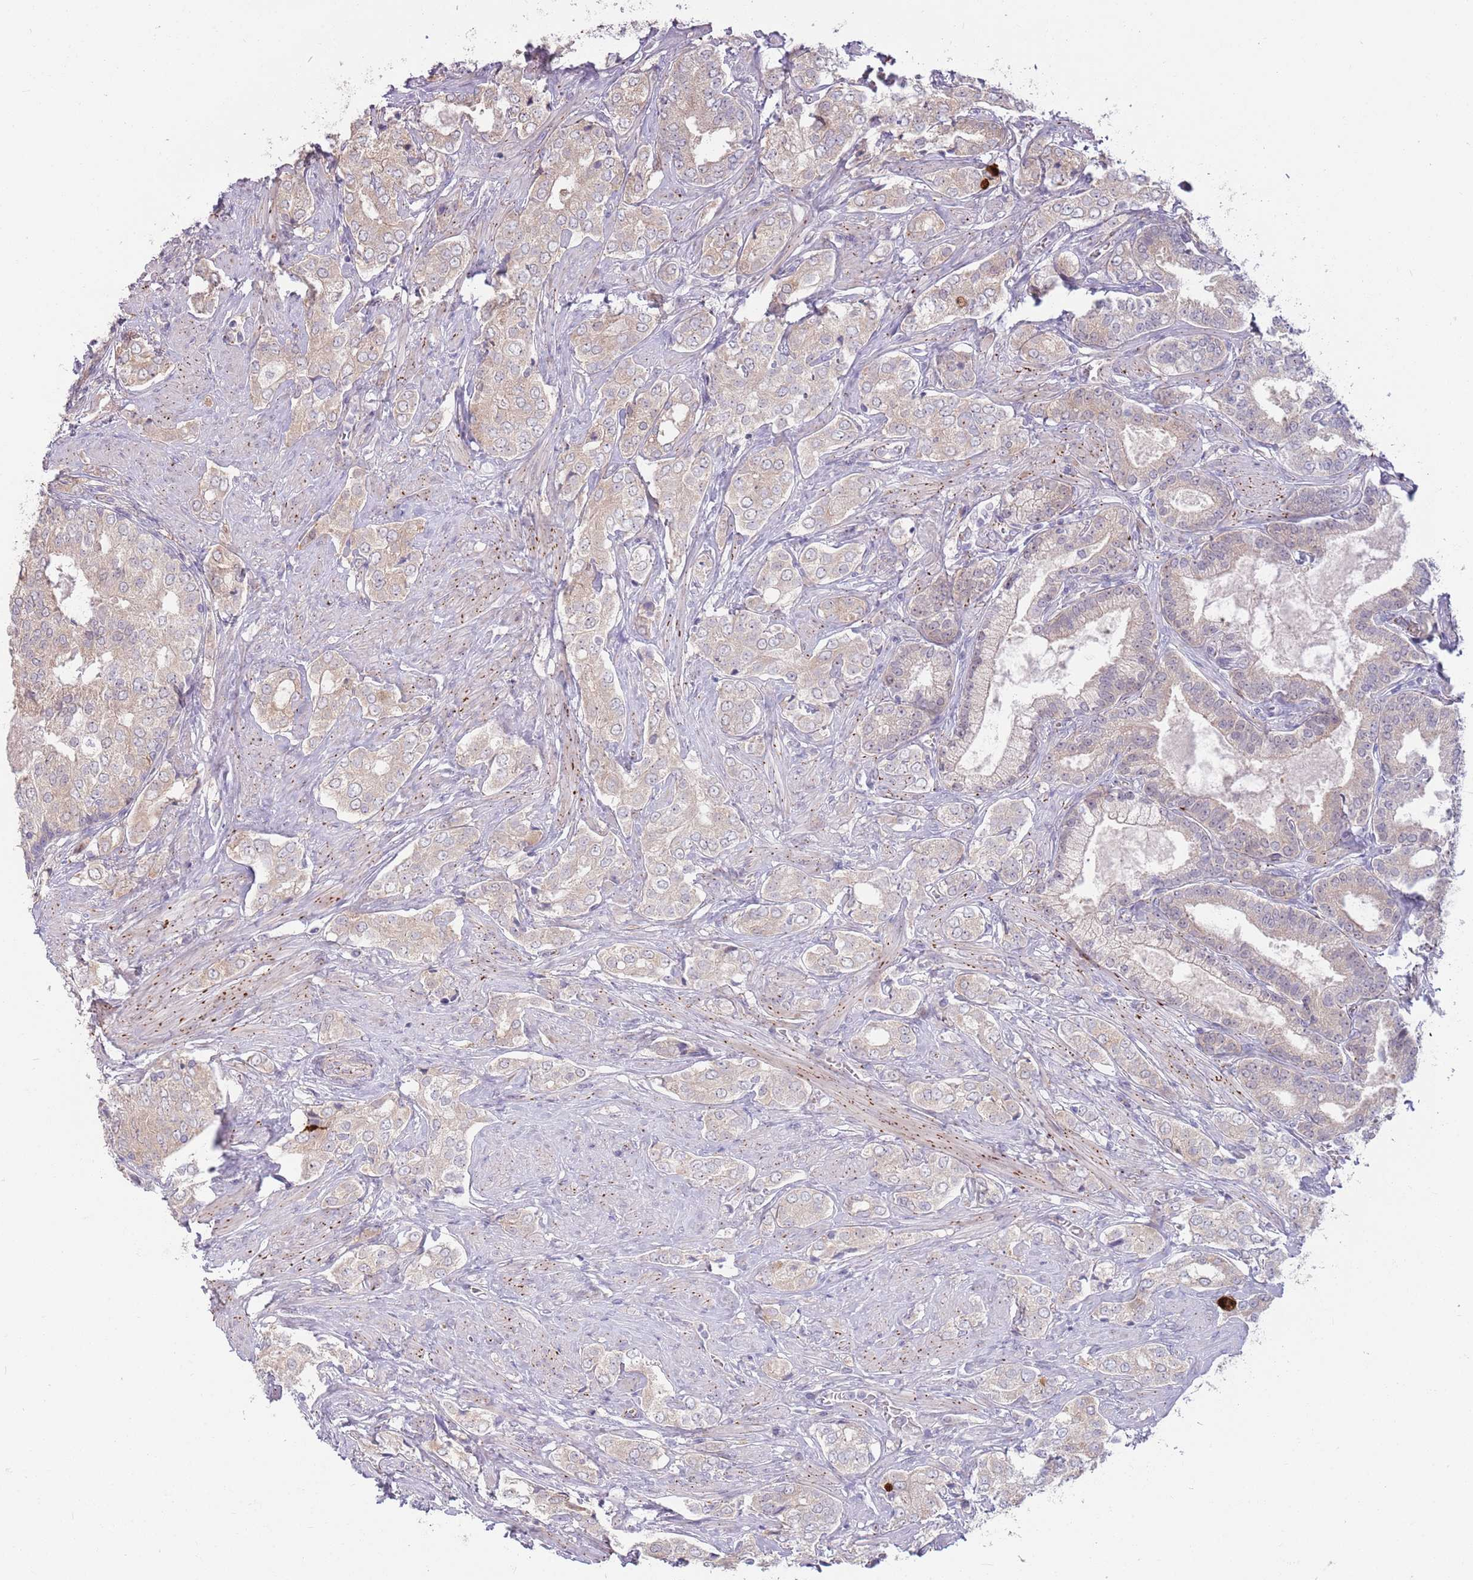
{"staining": {"intensity": "weak", "quantity": "25%-75%", "location": "cytoplasmic/membranous"}, "tissue": "prostate cancer", "cell_type": "Tumor cells", "image_type": "cancer", "snomed": [{"axis": "morphology", "description": "Adenocarcinoma, High grade"}, {"axis": "topography", "description": "Prostate"}], "caption": "Prostate cancer tissue displays weak cytoplasmic/membranous expression in approximately 25%-75% of tumor cells Using DAB (brown) and hematoxylin (blue) stains, captured at high magnification using brightfield microscopy.", "gene": "LDHD", "patient": {"sex": "male", "age": 71}}